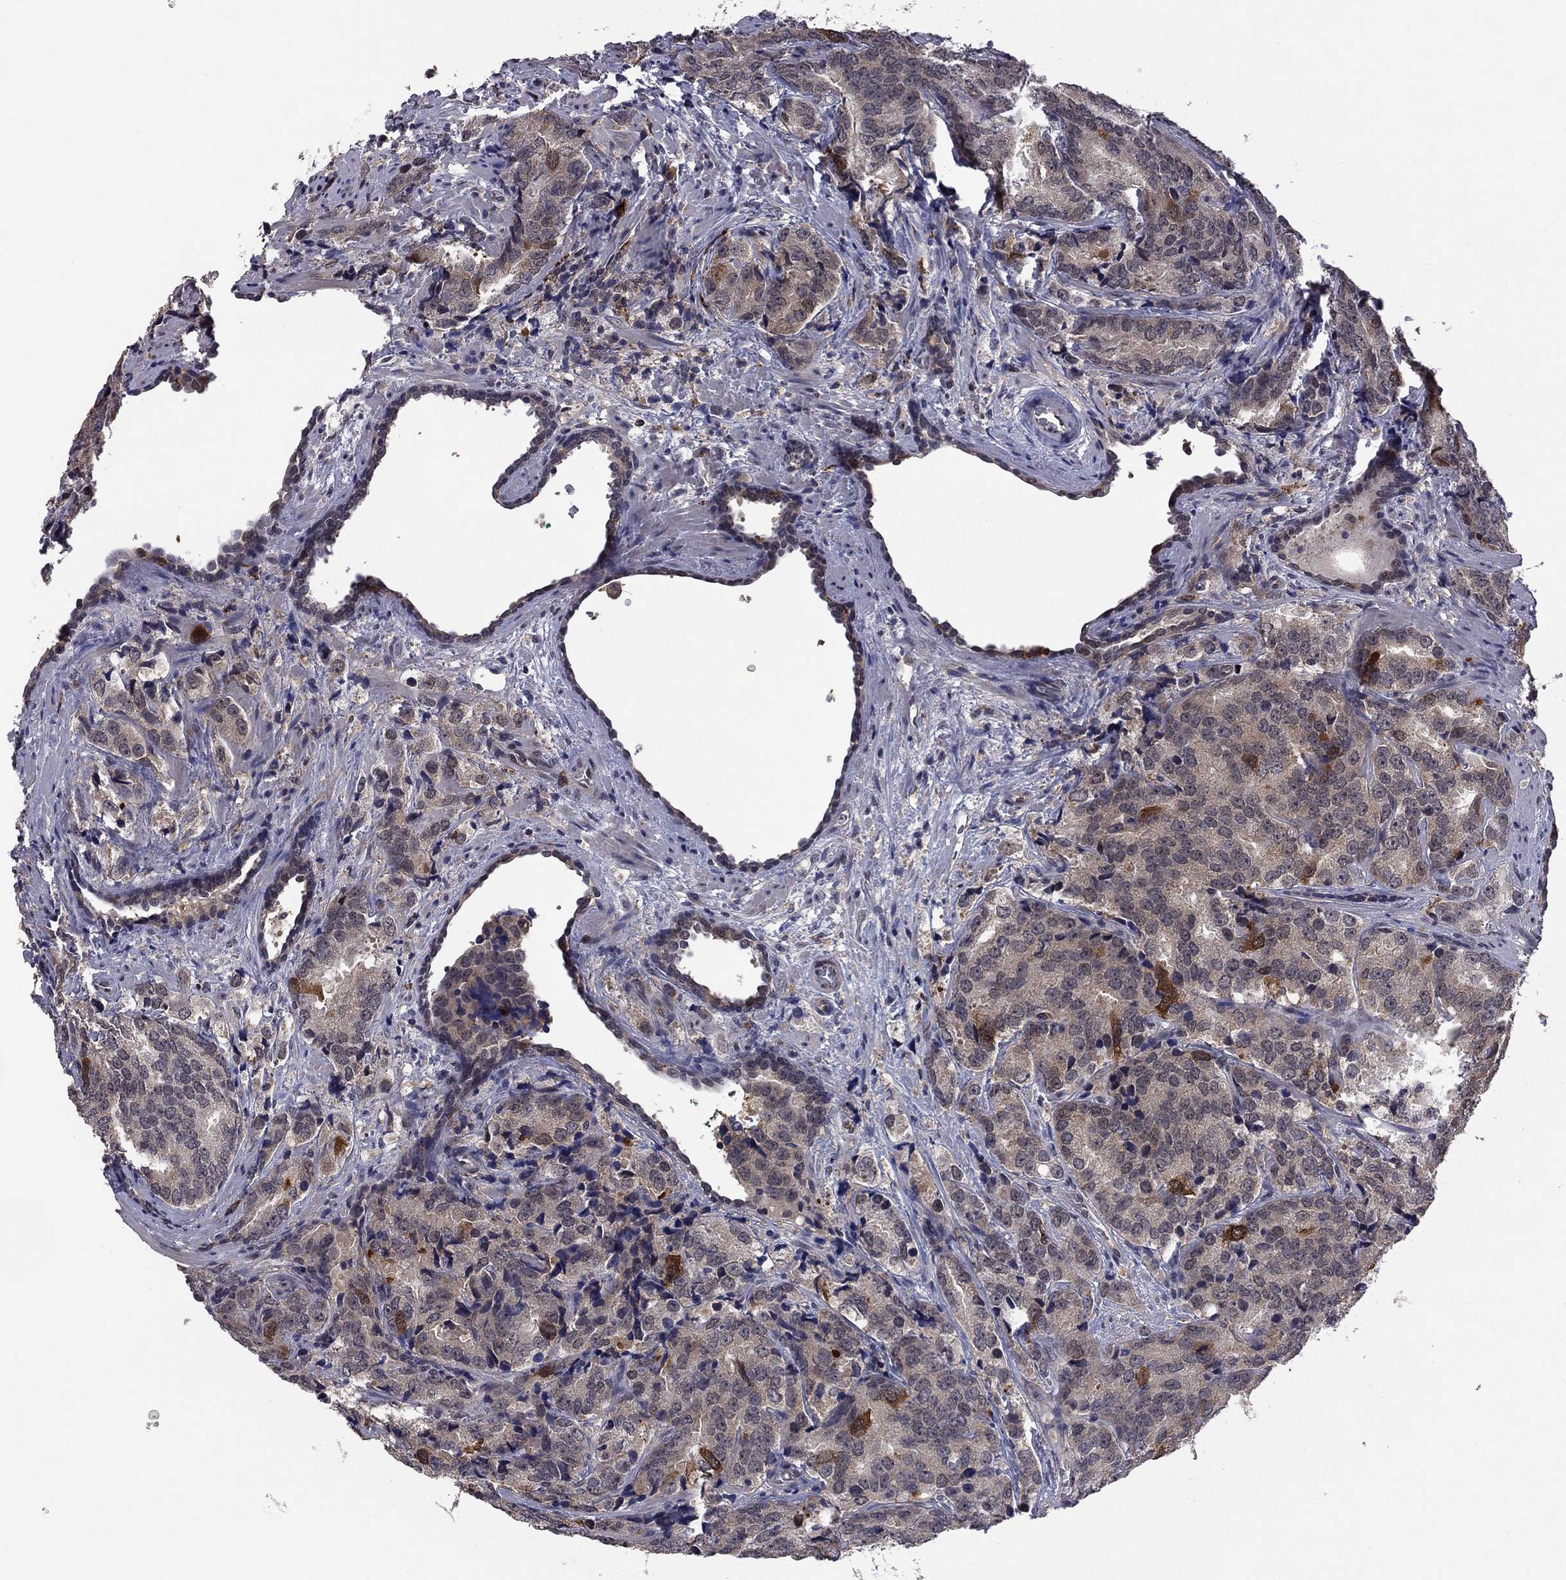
{"staining": {"intensity": "strong", "quantity": "<25%", "location": "cytoplasmic/membranous"}, "tissue": "prostate cancer", "cell_type": "Tumor cells", "image_type": "cancer", "snomed": [{"axis": "morphology", "description": "Adenocarcinoma, NOS"}, {"axis": "topography", "description": "Prostate"}], "caption": "Prostate adenocarcinoma tissue exhibits strong cytoplasmic/membranous staining in about <25% of tumor cells, visualized by immunohistochemistry. (Brightfield microscopy of DAB IHC at high magnification).", "gene": "GPAA1", "patient": {"sex": "male", "age": 71}}